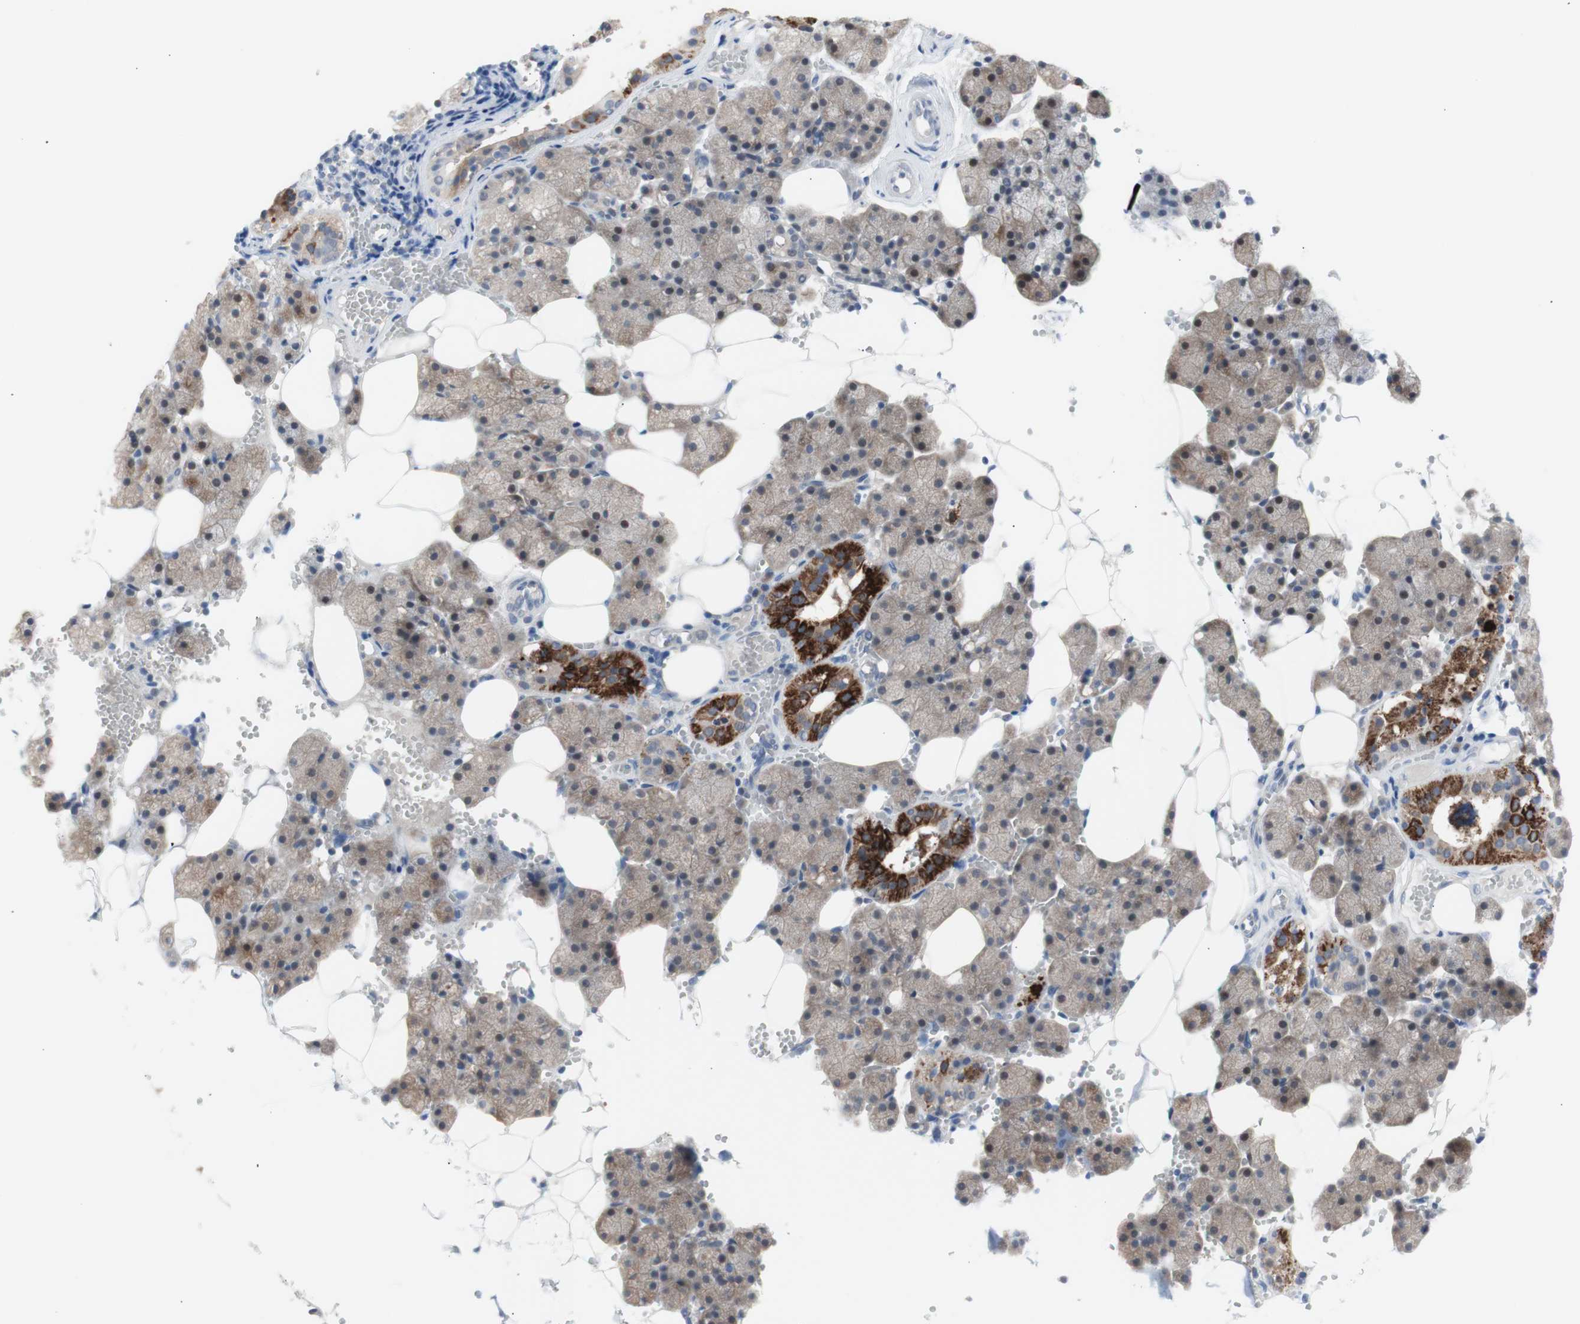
{"staining": {"intensity": "strong", "quantity": "<25%", "location": "cytoplasmic/membranous"}, "tissue": "salivary gland", "cell_type": "Glandular cells", "image_type": "normal", "snomed": [{"axis": "morphology", "description": "Normal tissue, NOS"}, {"axis": "topography", "description": "Salivary gland"}], "caption": "Protein expression analysis of benign salivary gland reveals strong cytoplasmic/membranous expression in about <25% of glandular cells.", "gene": "PRMT5", "patient": {"sex": "male", "age": 62}}